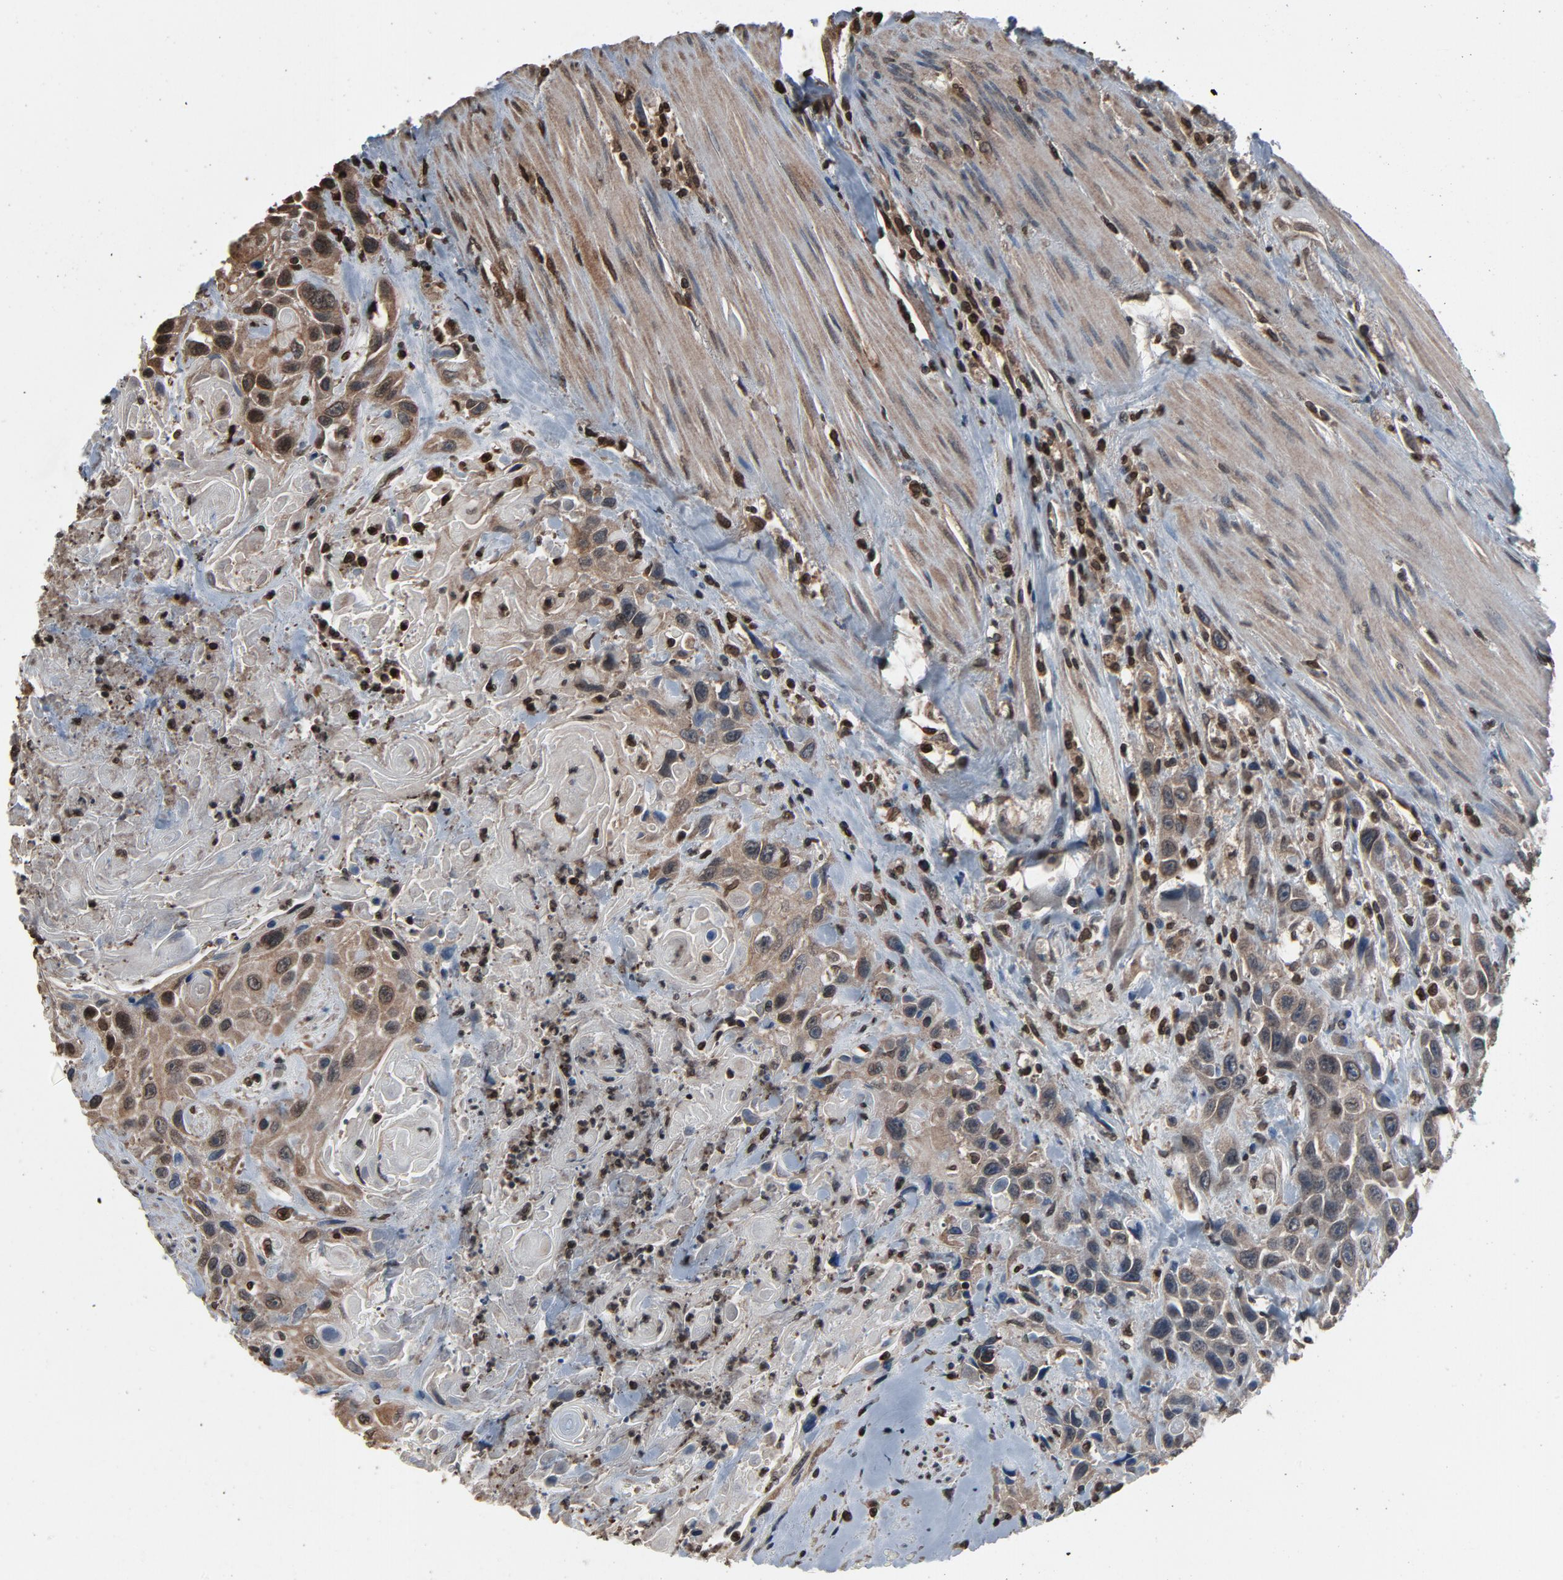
{"staining": {"intensity": "weak", "quantity": "<25%", "location": "cytoplasmic/membranous,nuclear"}, "tissue": "urothelial cancer", "cell_type": "Tumor cells", "image_type": "cancer", "snomed": [{"axis": "morphology", "description": "Urothelial carcinoma, High grade"}, {"axis": "topography", "description": "Urinary bladder"}], "caption": "There is no significant expression in tumor cells of urothelial cancer.", "gene": "UBE2D1", "patient": {"sex": "female", "age": 84}}